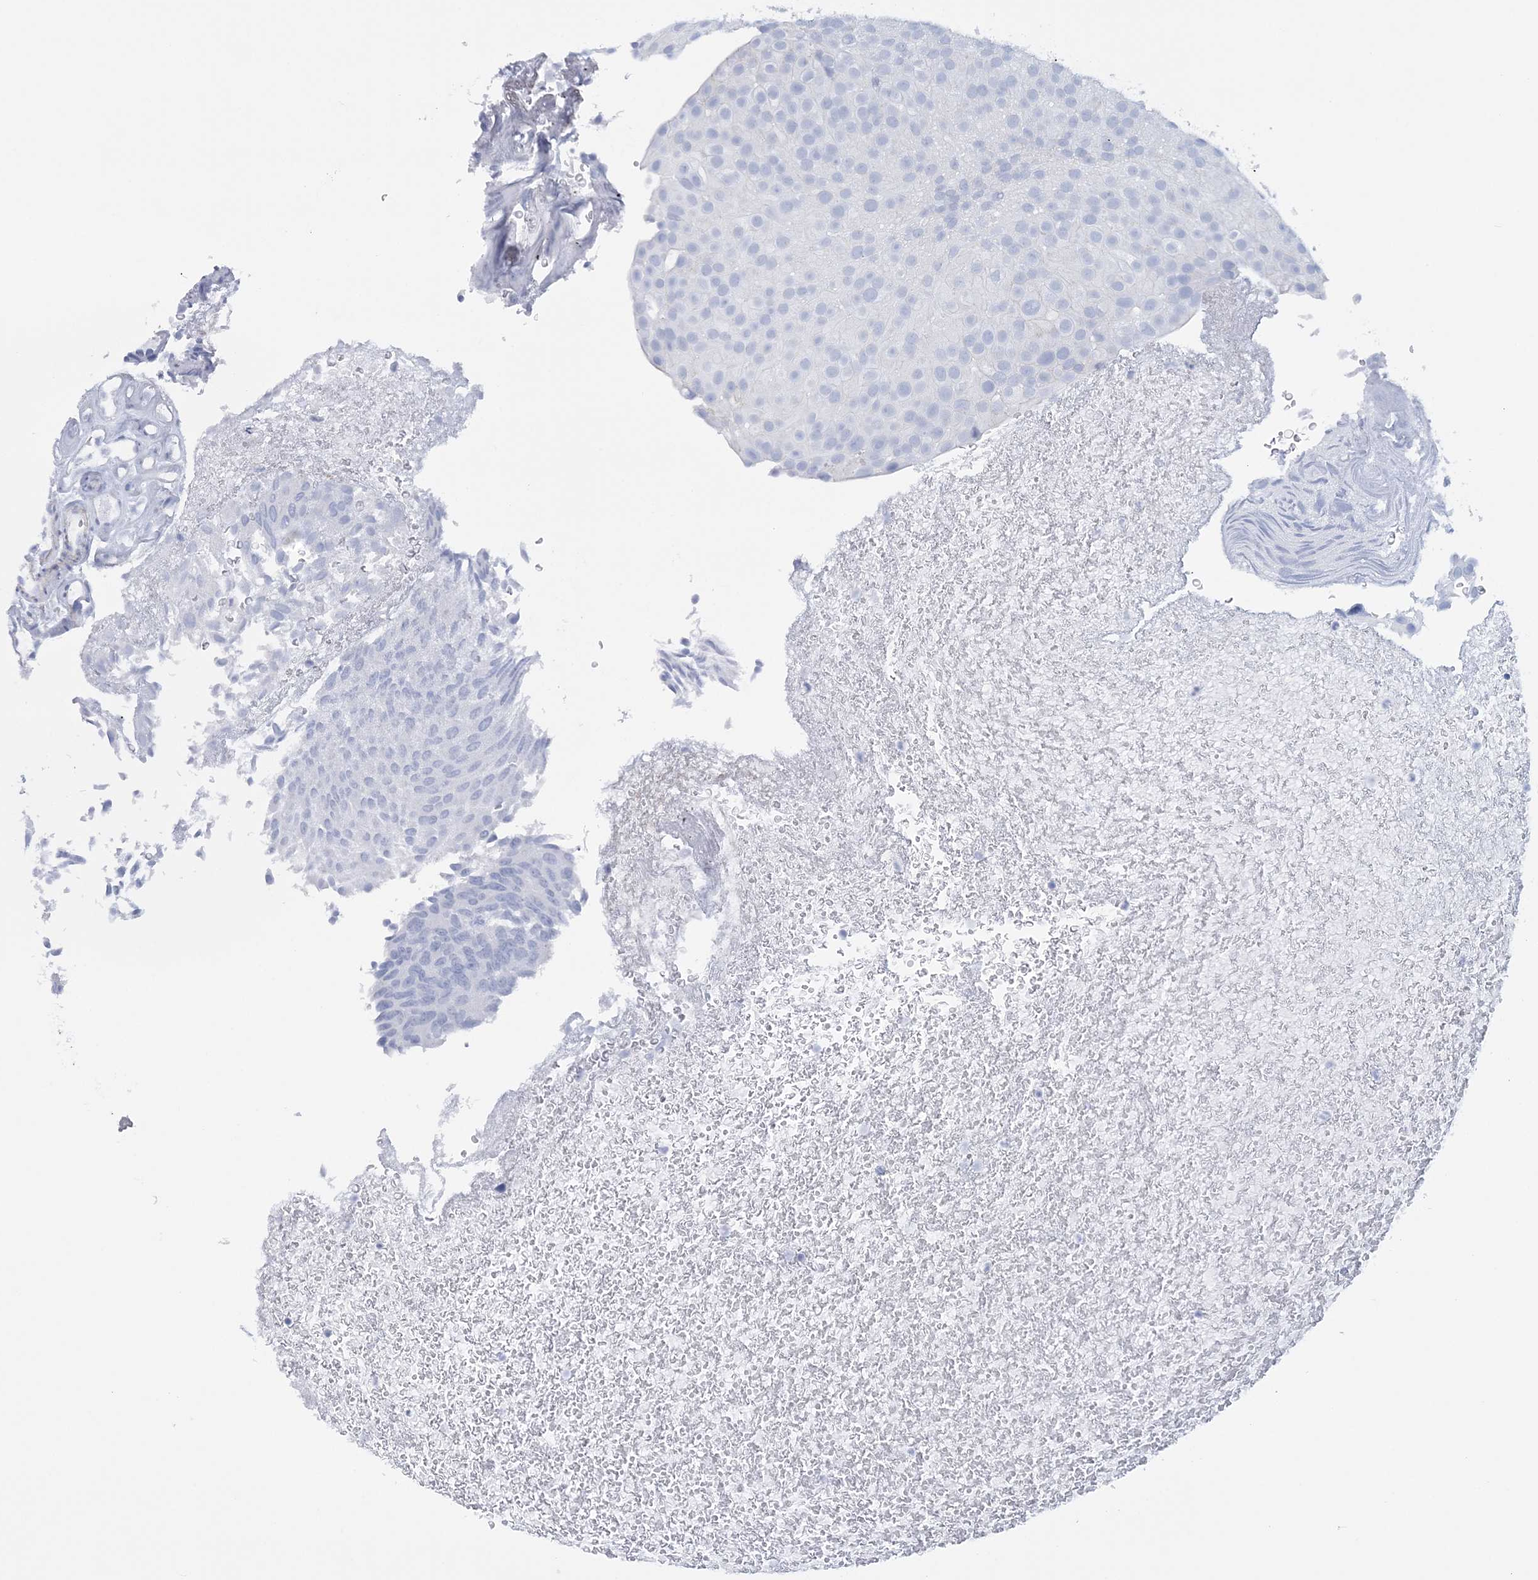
{"staining": {"intensity": "negative", "quantity": "none", "location": "none"}, "tissue": "urothelial cancer", "cell_type": "Tumor cells", "image_type": "cancer", "snomed": [{"axis": "morphology", "description": "Urothelial carcinoma, Low grade"}, {"axis": "topography", "description": "Urinary bladder"}], "caption": "Immunohistochemical staining of urothelial carcinoma (low-grade) displays no significant expression in tumor cells. The staining is performed using DAB brown chromogen with nuclei counter-stained in using hematoxylin.", "gene": "C11orf21", "patient": {"sex": "male", "age": 78}}